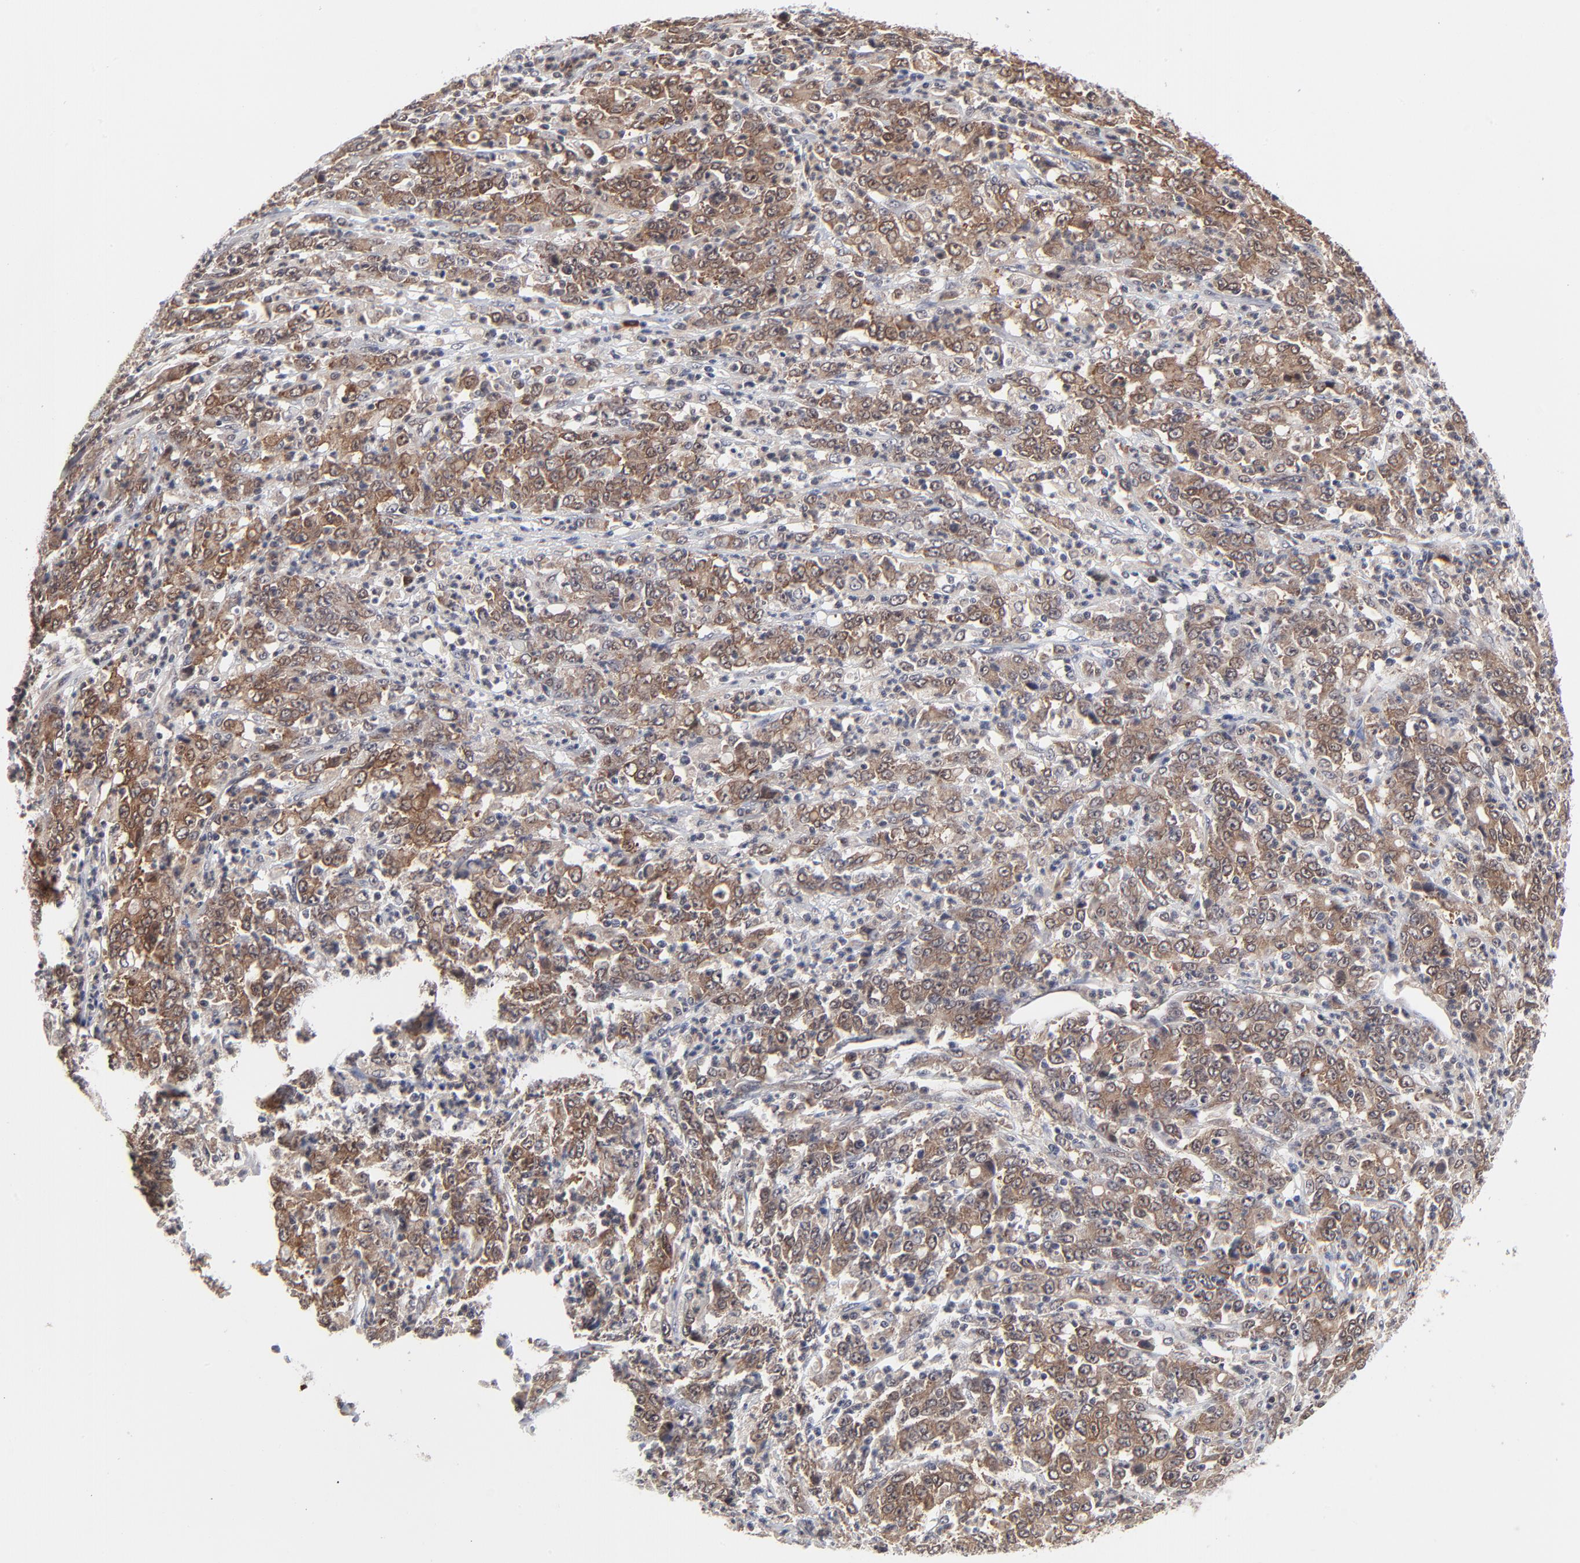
{"staining": {"intensity": "moderate", "quantity": ">75%", "location": "nuclear"}, "tissue": "stomach cancer", "cell_type": "Tumor cells", "image_type": "cancer", "snomed": [{"axis": "morphology", "description": "Adenocarcinoma, NOS"}, {"axis": "topography", "description": "Stomach, lower"}], "caption": "The photomicrograph shows a brown stain indicating the presence of a protein in the nuclear of tumor cells in stomach cancer.", "gene": "CASP10", "patient": {"sex": "female", "age": 71}}